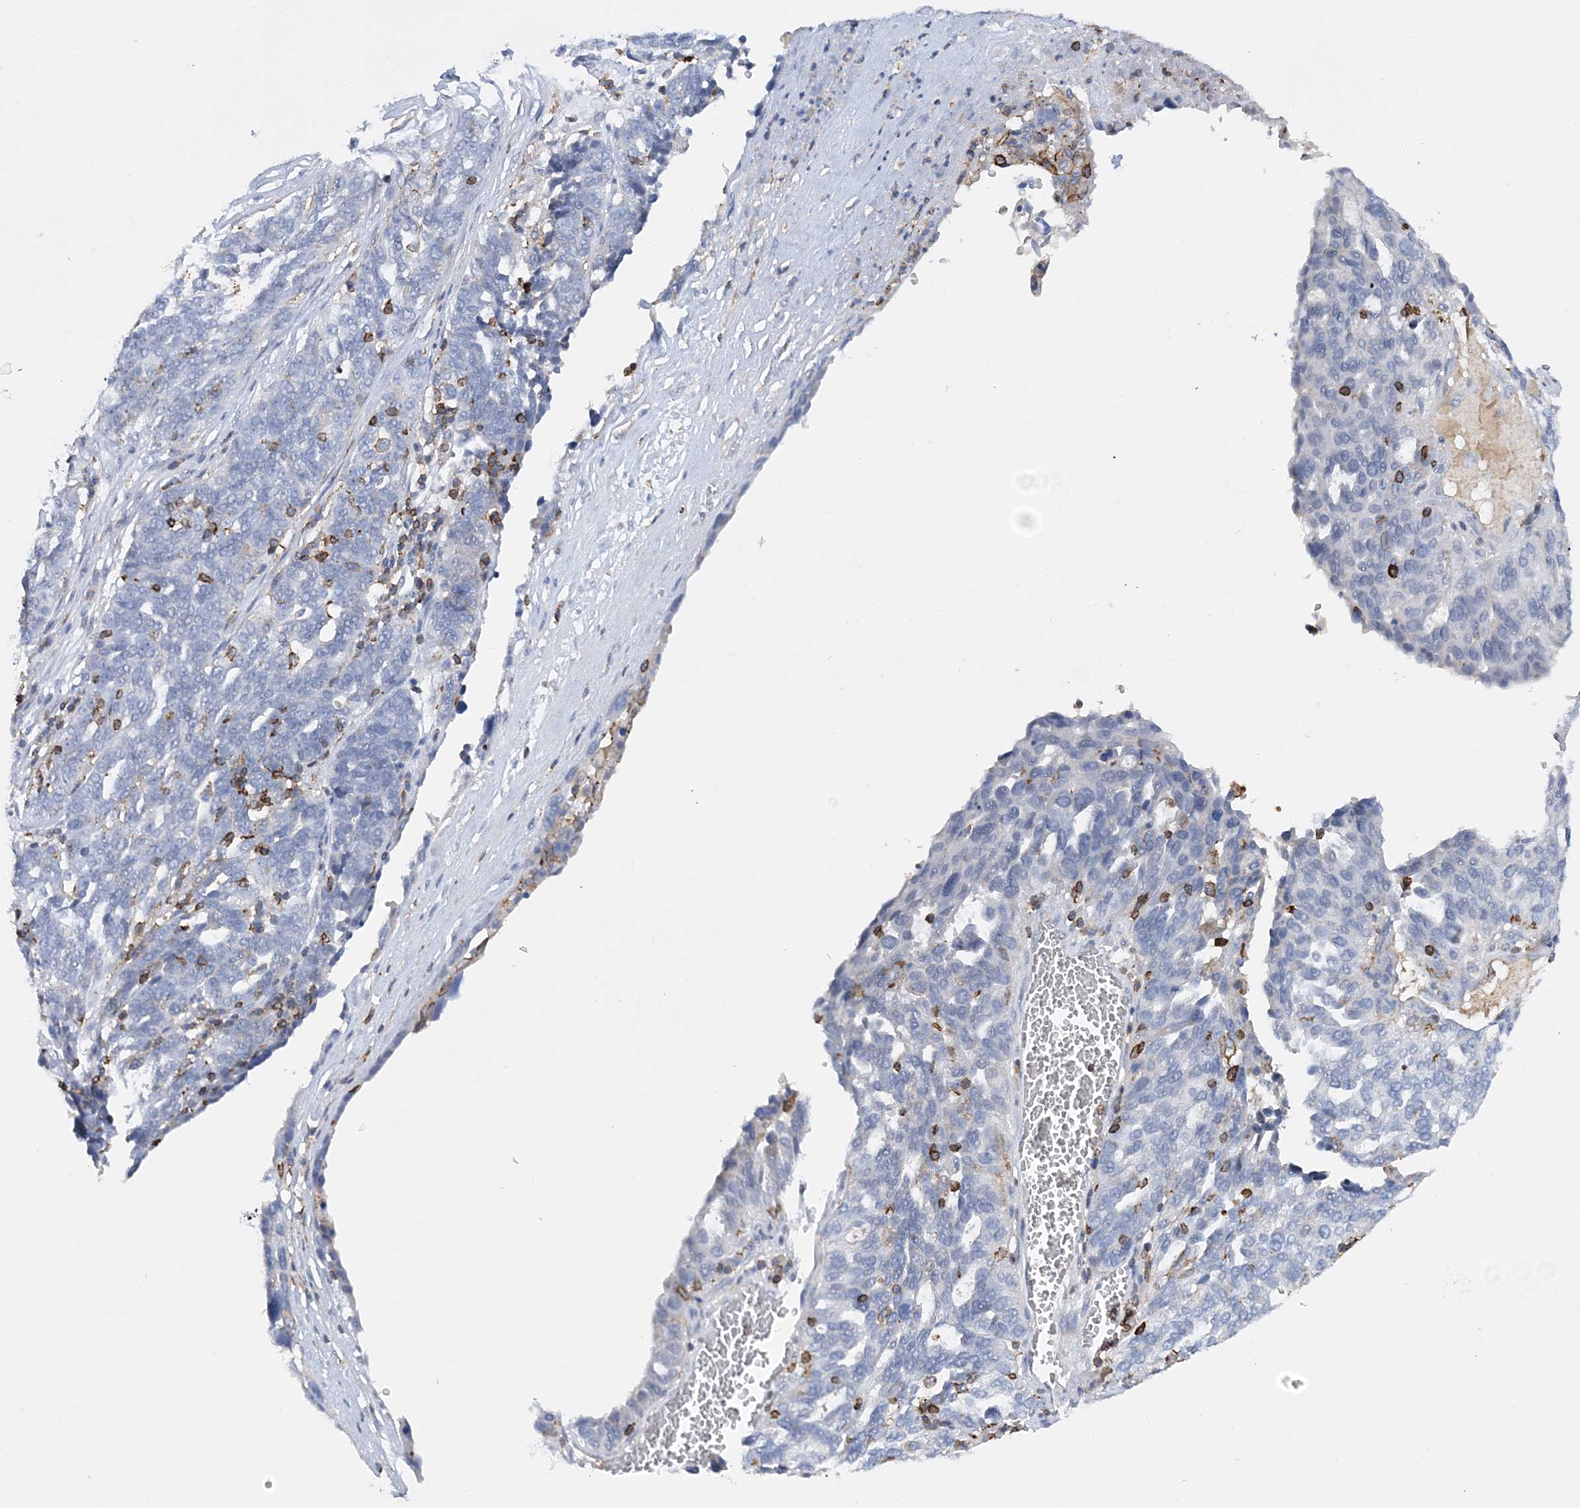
{"staining": {"intensity": "negative", "quantity": "none", "location": "none"}, "tissue": "ovarian cancer", "cell_type": "Tumor cells", "image_type": "cancer", "snomed": [{"axis": "morphology", "description": "Cystadenocarcinoma, serous, NOS"}, {"axis": "topography", "description": "Ovary"}], "caption": "Tumor cells show no significant positivity in ovarian serous cystadenocarcinoma.", "gene": "PRMT9", "patient": {"sex": "female", "age": 59}}